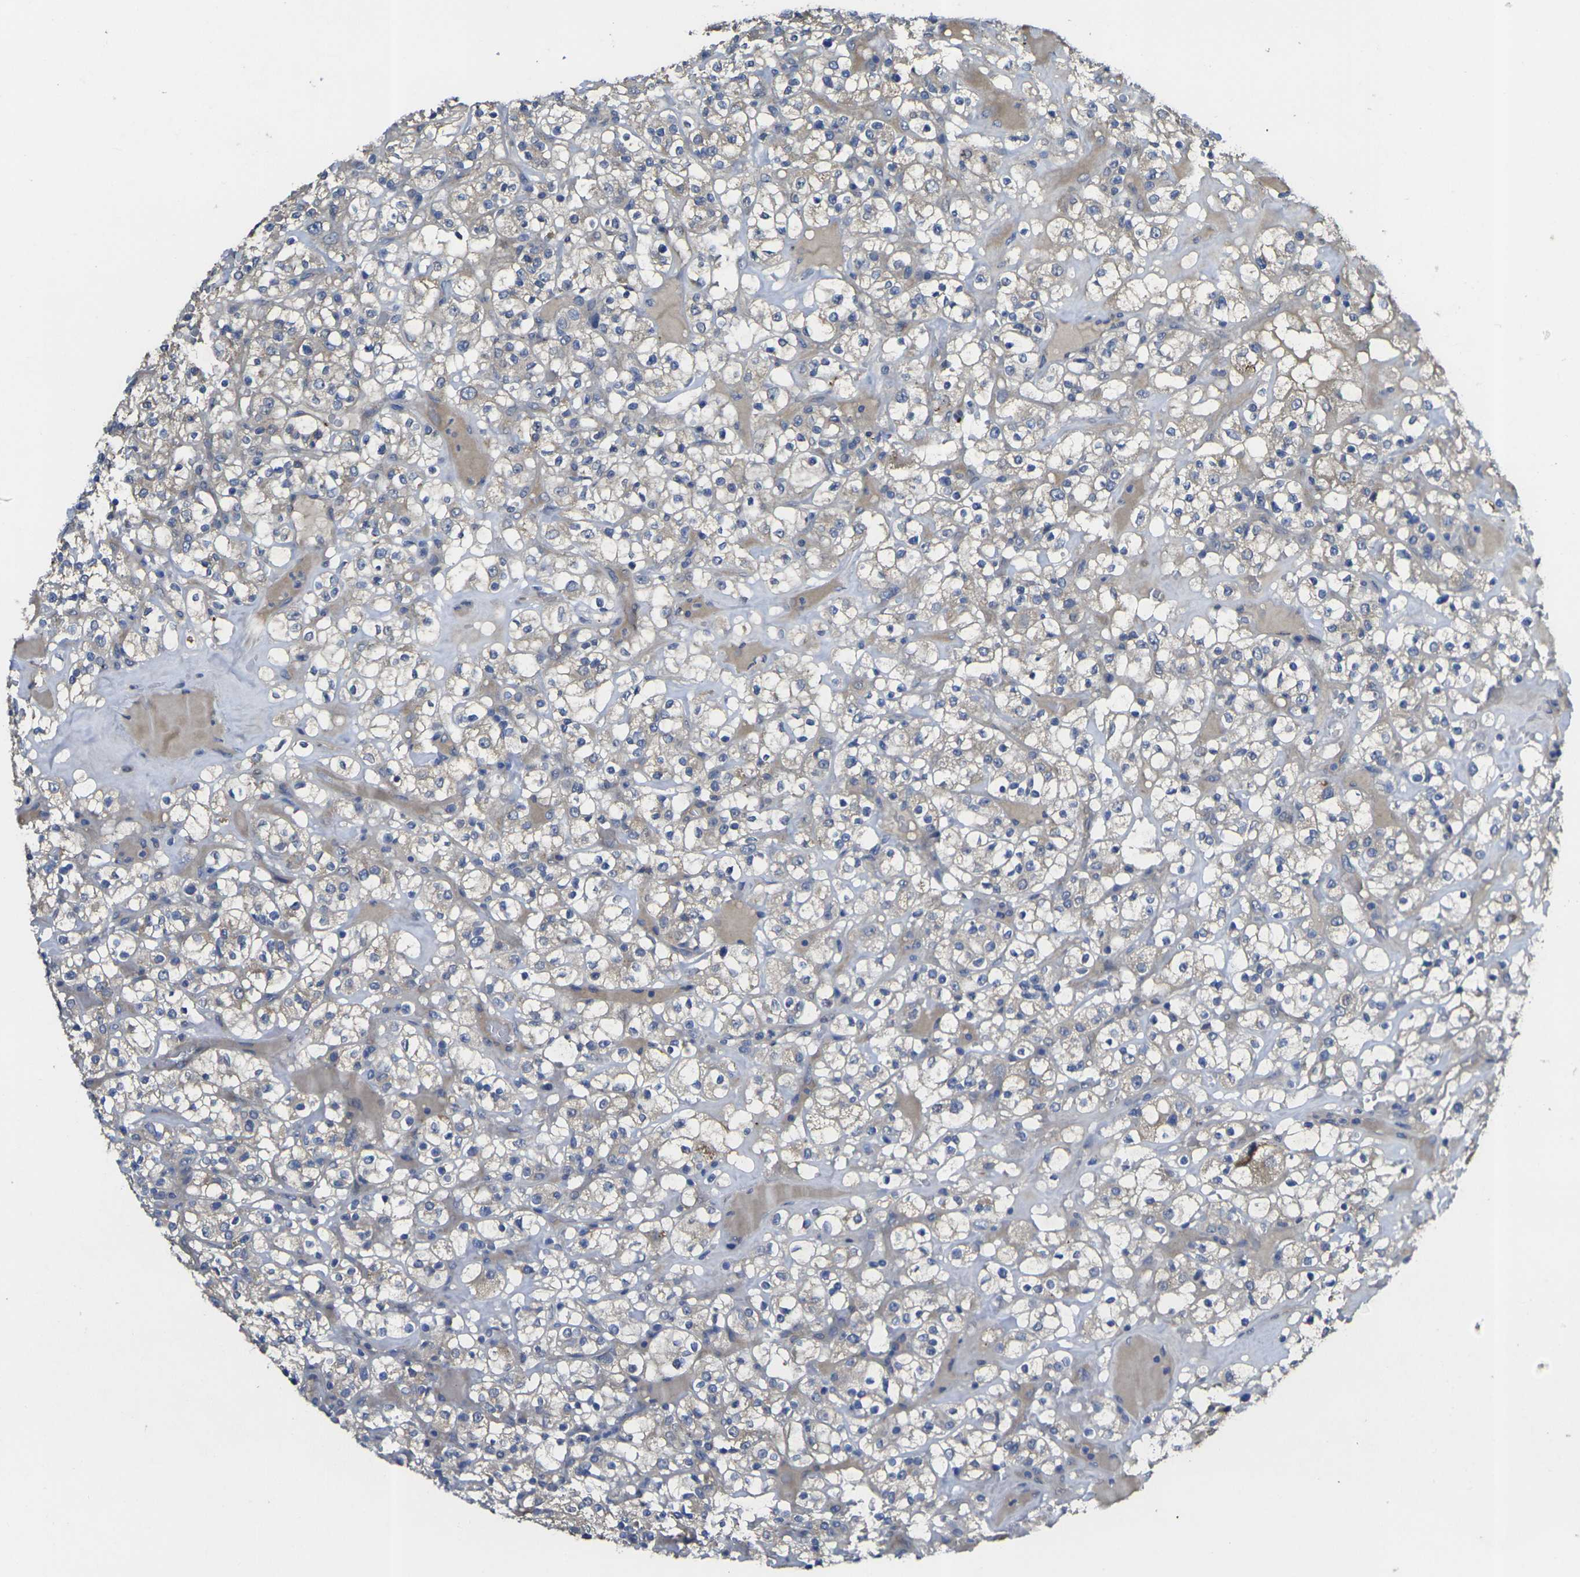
{"staining": {"intensity": "weak", "quantity": "<25%", "location": "cytoplasmic/membranous"}, "tissue": "renal cancer", "cell_type": "Tumor cells", "image_type": "cancer", "snomed": [{"axis": "morphology", "description": "Normal tissue, NOS"}, {"axis": "morphology", "description": "Adenocarcinoma, NOS"}, {"axis": "topography", "description": "Kidney"}], "caption": "Renal cancer was stained to show a protein in brown. There is no significant positivity in tumor cells.", "gene": "GNA12", "patient": {"sex": "female", "age": 72}}